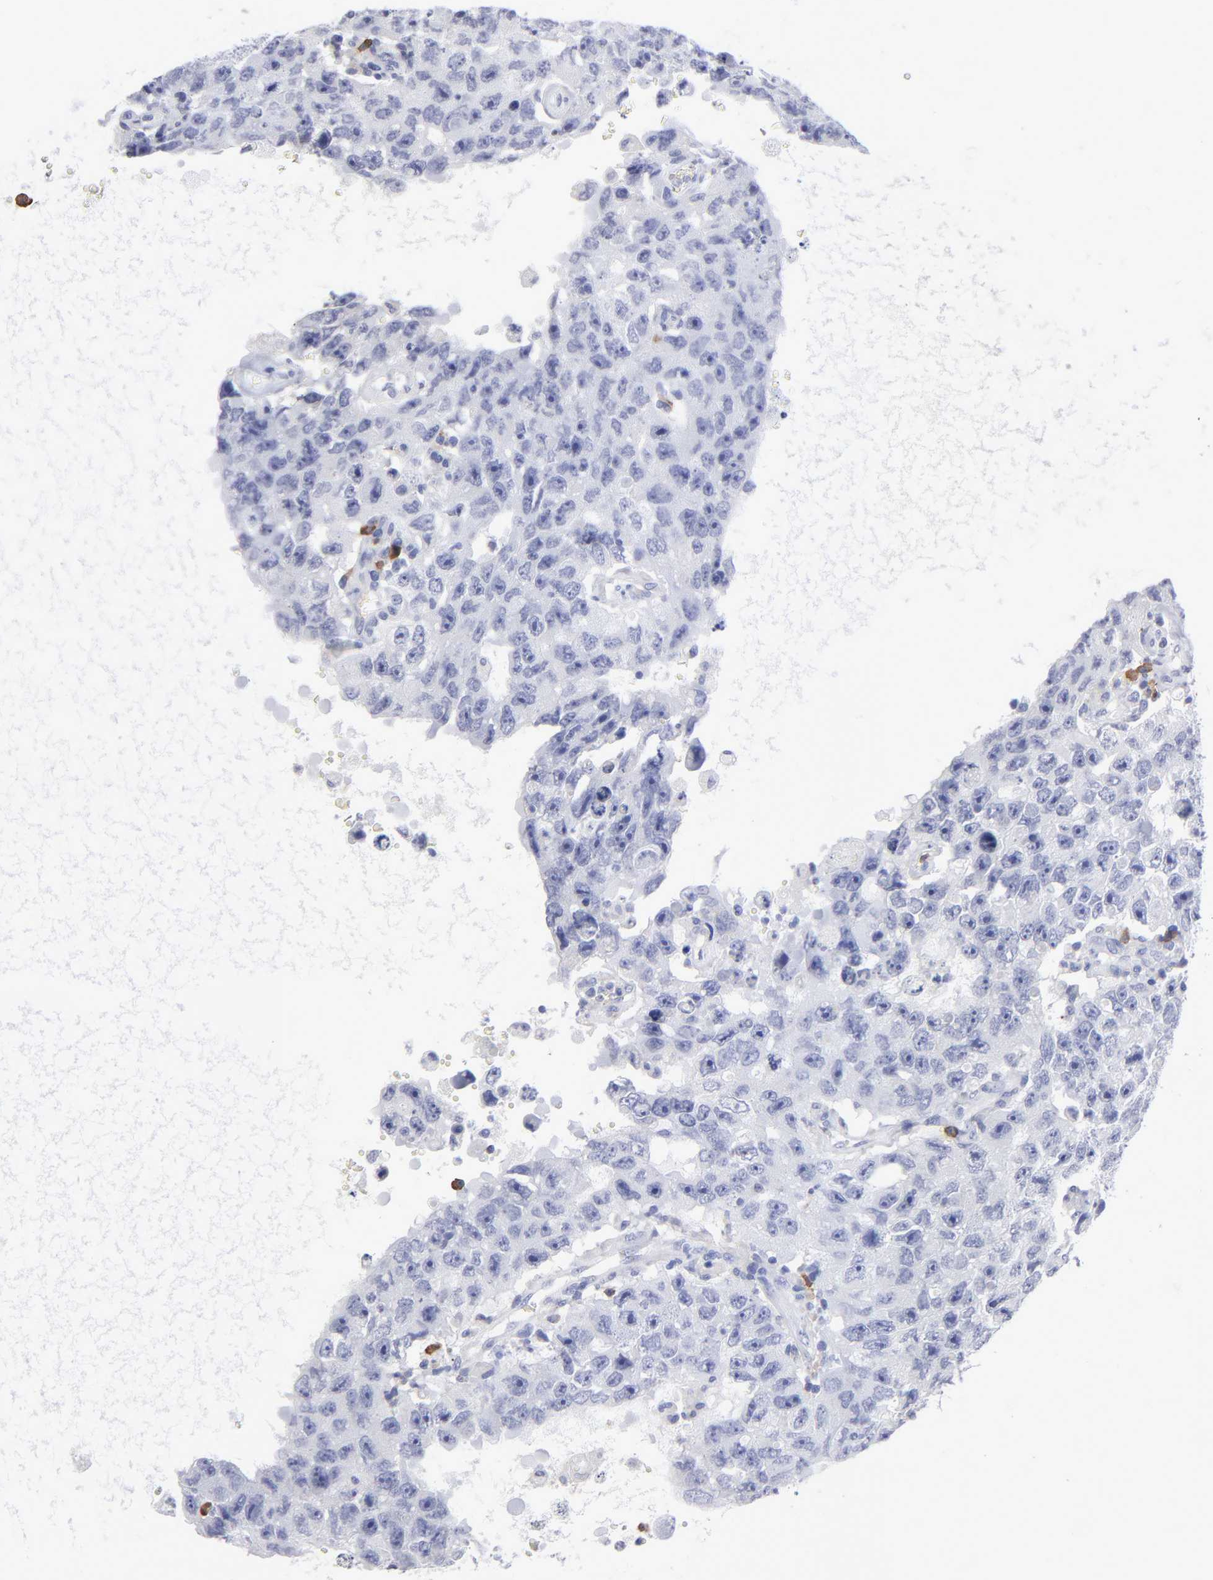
{"staining": {"intensity": "negative", "quantity": "none", "location": "none"}, "tissue": "testis cancer", "cell_type": "Tumor cells", "image_type": "cancer", "snomed": [{"axis": "morphology", "description": "Carcinoma, Embryonal, NOS"}, {"axis": "topography", "description": "Testis"}], "caption": "IHC image of neoplastic tissue: human testis cancer stained with DAB demonstrates no significant protein staining in tumor cells.", "gene": "LAT2", "patient": {"sex": "male", "age": 26}}